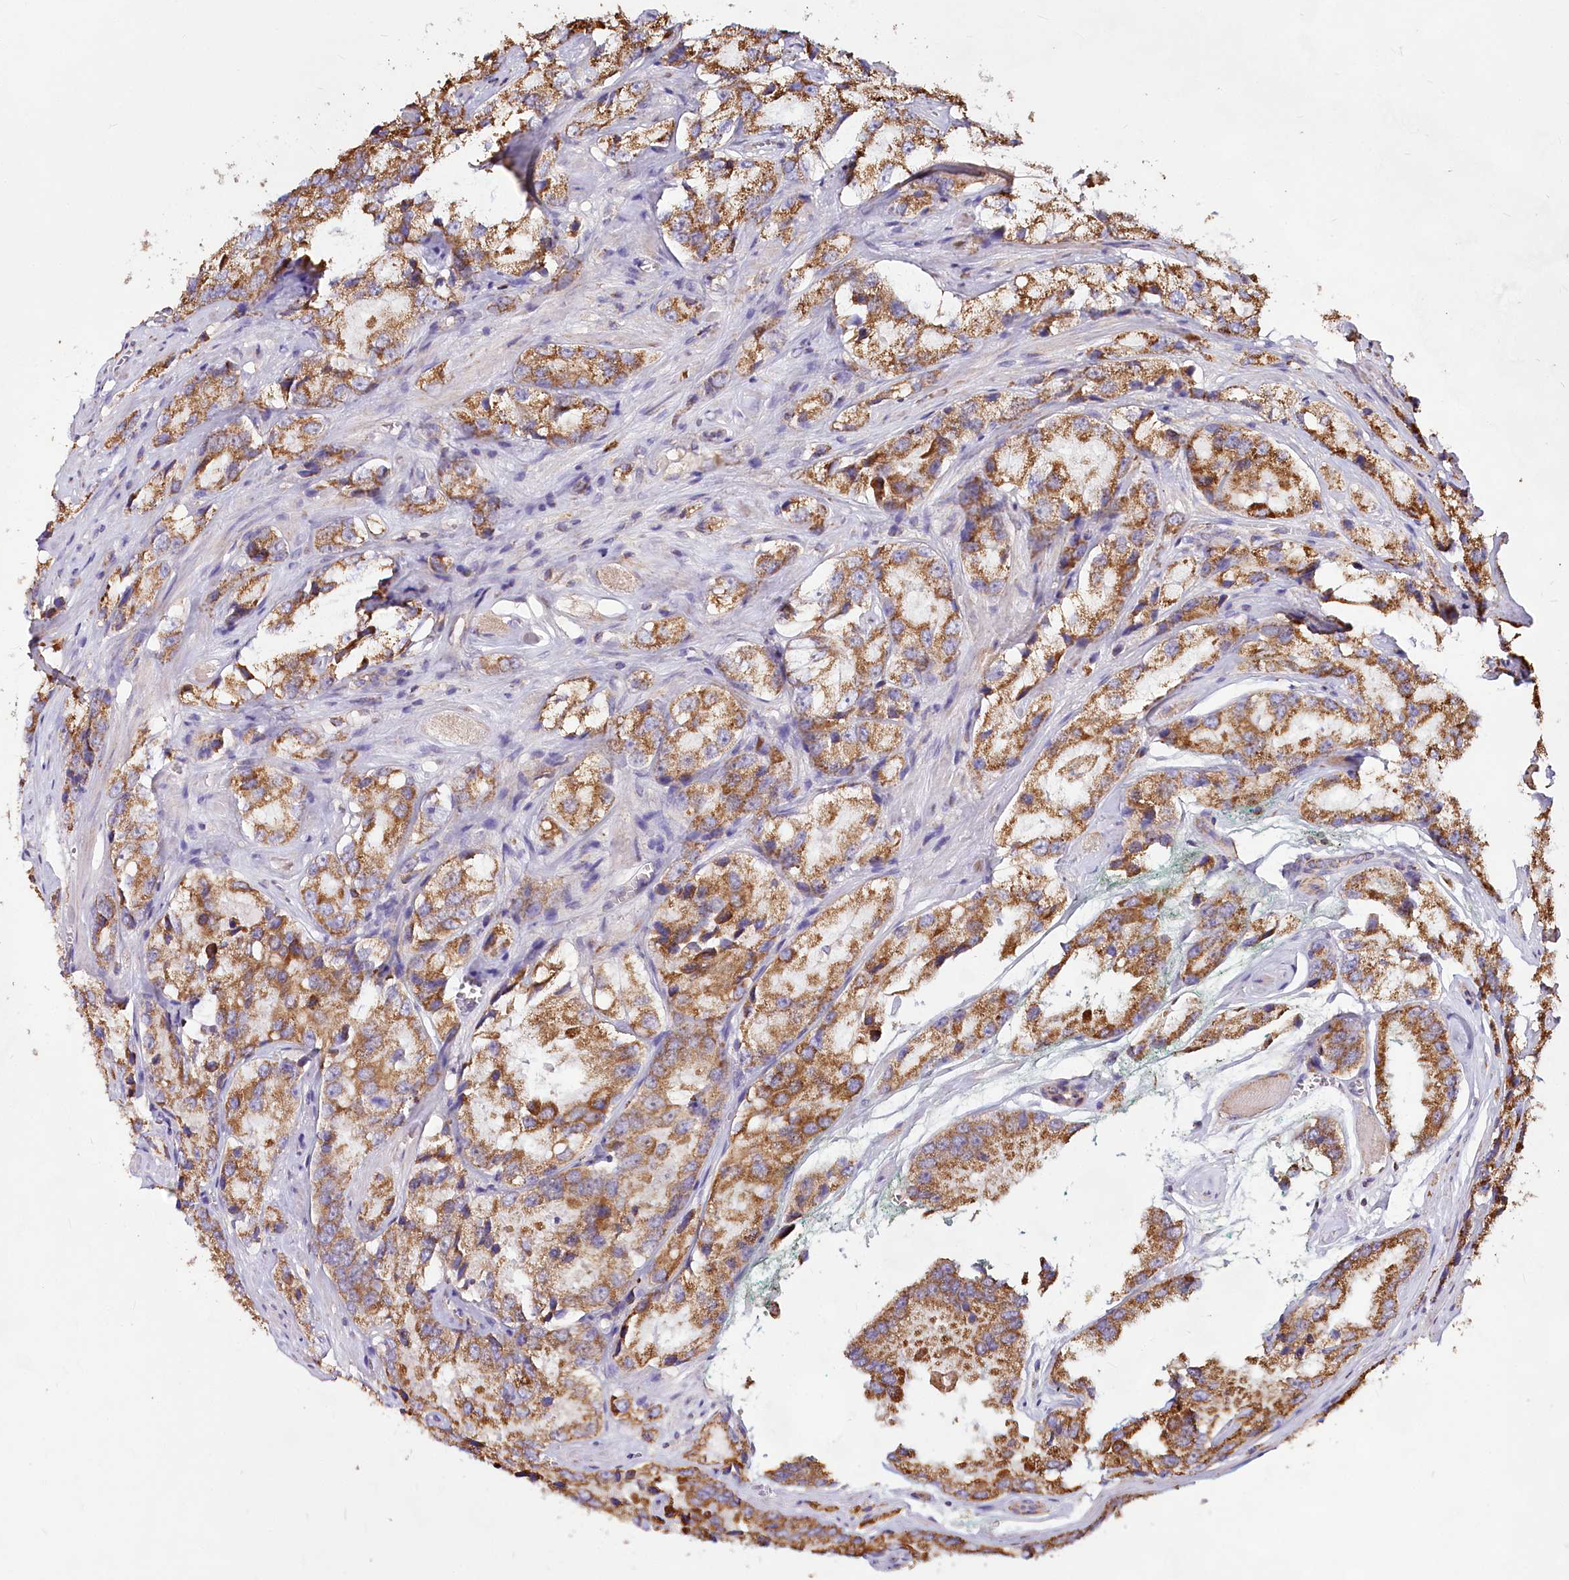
{"staining": {"intensity": "moderate", "quantity": ">75%", "location": "cytoplasmic/membranous"}, "tissue": "prostate cancer", "cell_type": "Tumor cells", "image_type": "cancer", "snomed": [{"axis": "morphology", "description": "Adenocarcinoma, High grade"}, {"axis": "topography", "description": "Prostate"}], "caption": "The immunohistochemical stain shows moderate cytoplasmic/membranous positivity in tumor cells of adenocarcinoma (high-grade) (prostate) tissue.", "gene": "TASOR2", "patient": {"sex": "male", "age": 66}}